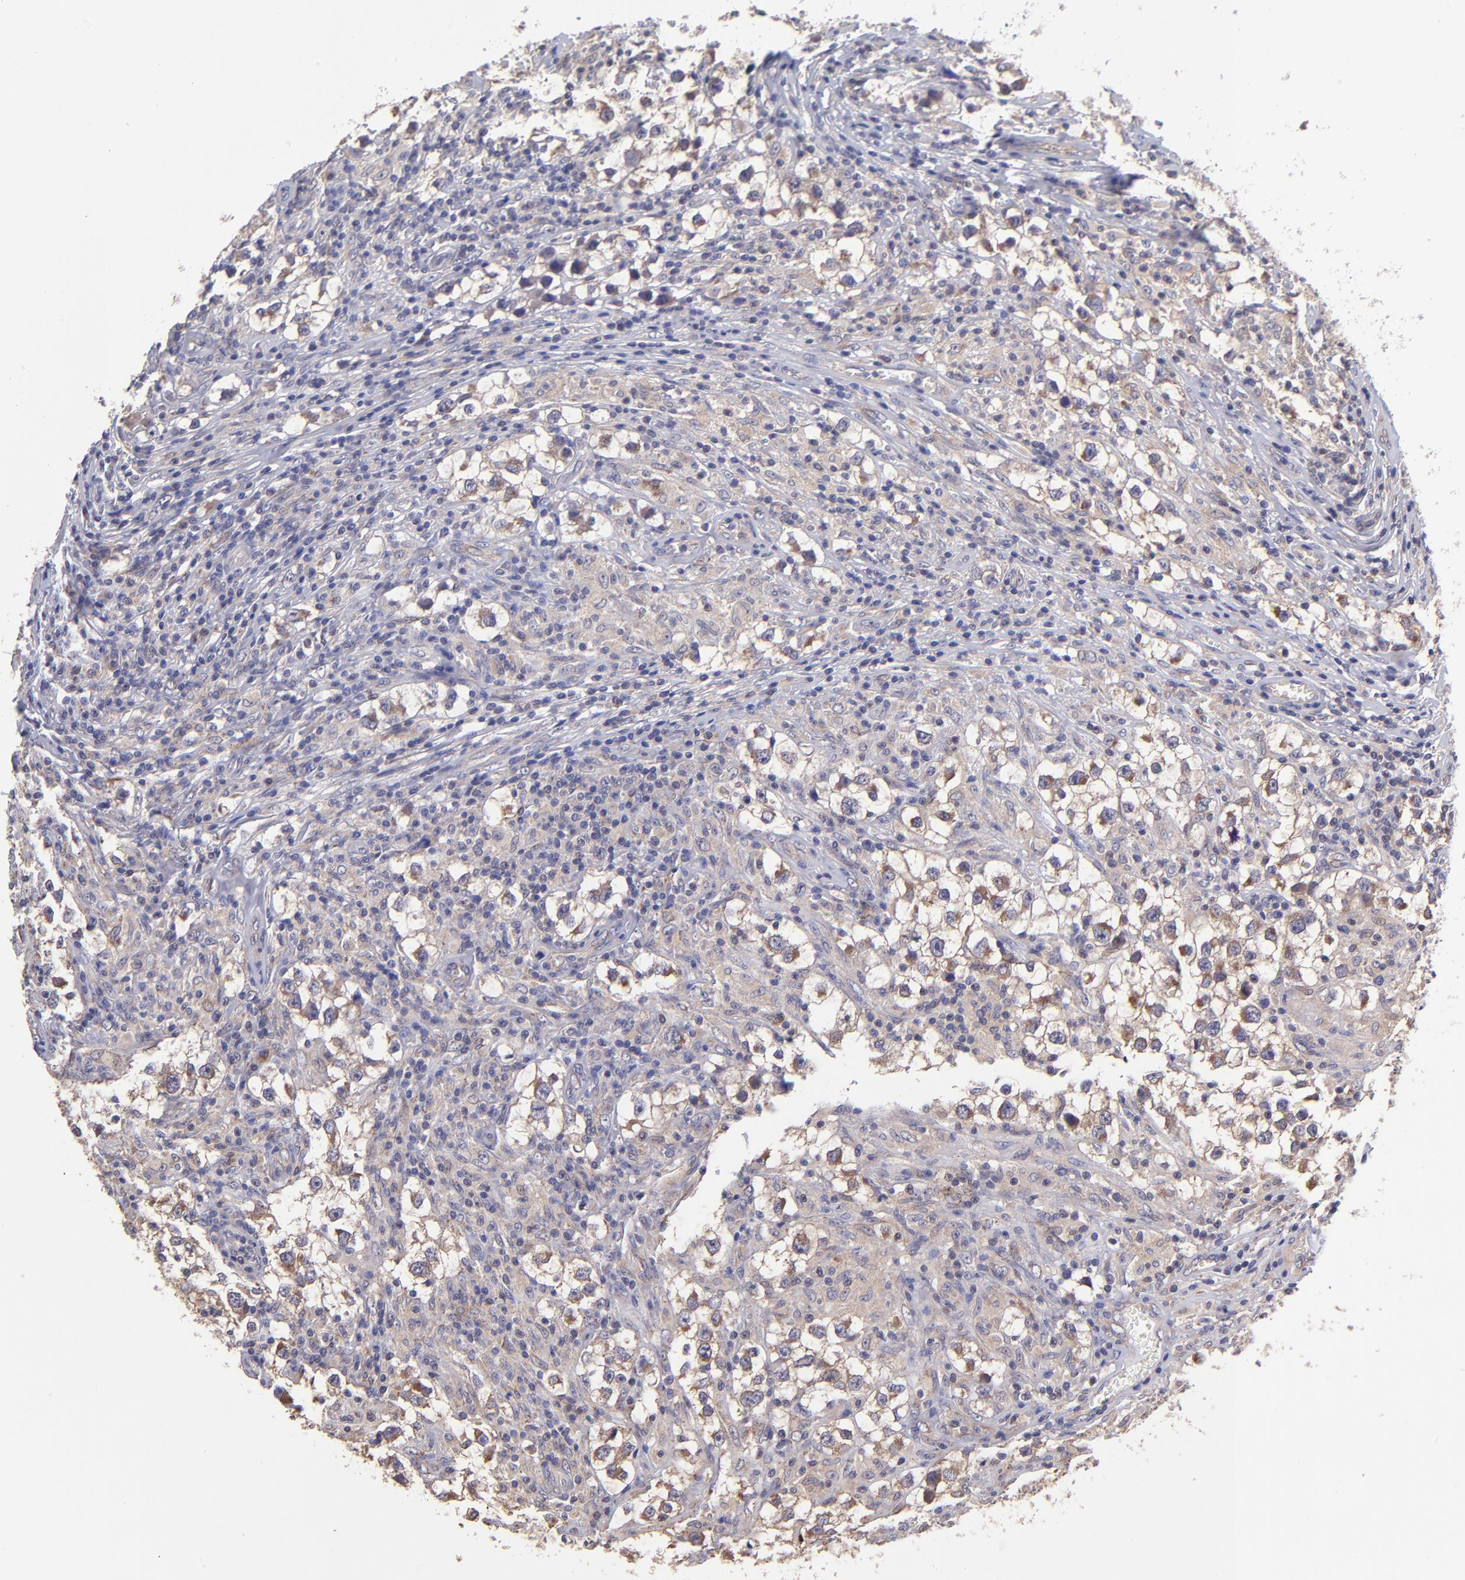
{"staining": {"intensity": "moderate", "quantity": ">75%", "location": "cytoplasmic/membranous"}, "tissue": "testis cancer", "cell_type": "Tumor cells", "image_type": "cancer", "snomed": [{"axis": "morphology", "description": "Seminoma, NOS"}, {"axis": "topography", "description": "Testis"}], "caption": "Immunohistochemical staining of testis cancer reveals medium levels of moderate cytoplasmic/membranous expression in approximately >75% of tumor cells. The staining is performed using DAB brown chromogen to label protein expression. The nuclei are counter-stained blue using hematoxylin.", "gene": "NSF", "patient": {"sex": "male", "age": 32}}